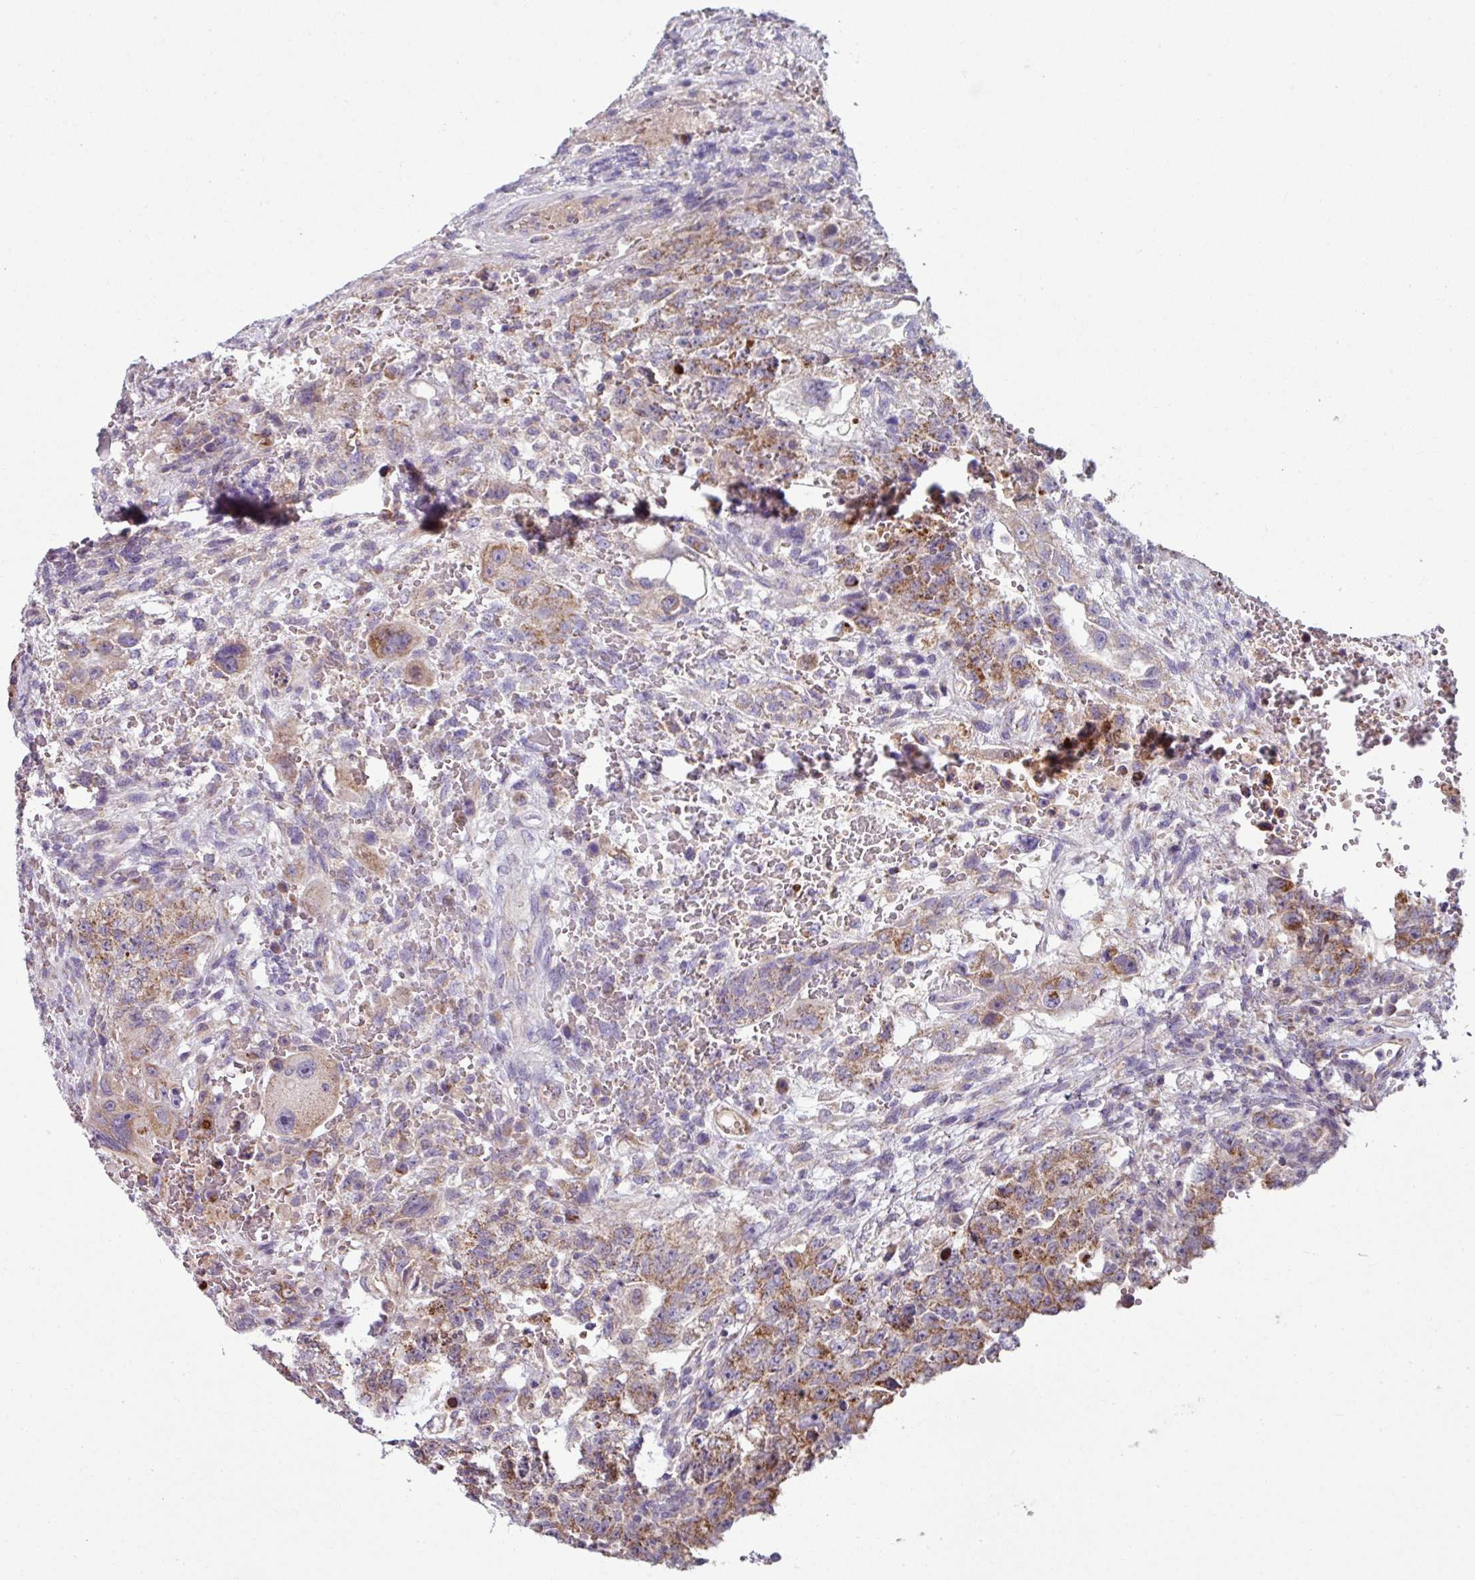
{"staining": {"intensity": "moderate", "quantity": ">75%", "location": "cytoplasmic/membranous"}, "tissue": "testis cancer", "cell_type": "Tumor cells", "image_type": "cancer", "snomed": [{"axis": "morphology", "description": "Carcinoma, Embryonal, NOS"}, {"axis": "topography", "description": "Testis"}], "caption": "DAB (3,3'-diaminobenzidine) immunohistochemical staining of human testis cancer (embryonal carcinoma) demonstrates moderate cytoplasmic/membranous protein expression in approximately >75% of tumor cells.", "gene": "LRRC9", "patient": {"sex": "male", "age": 26}}